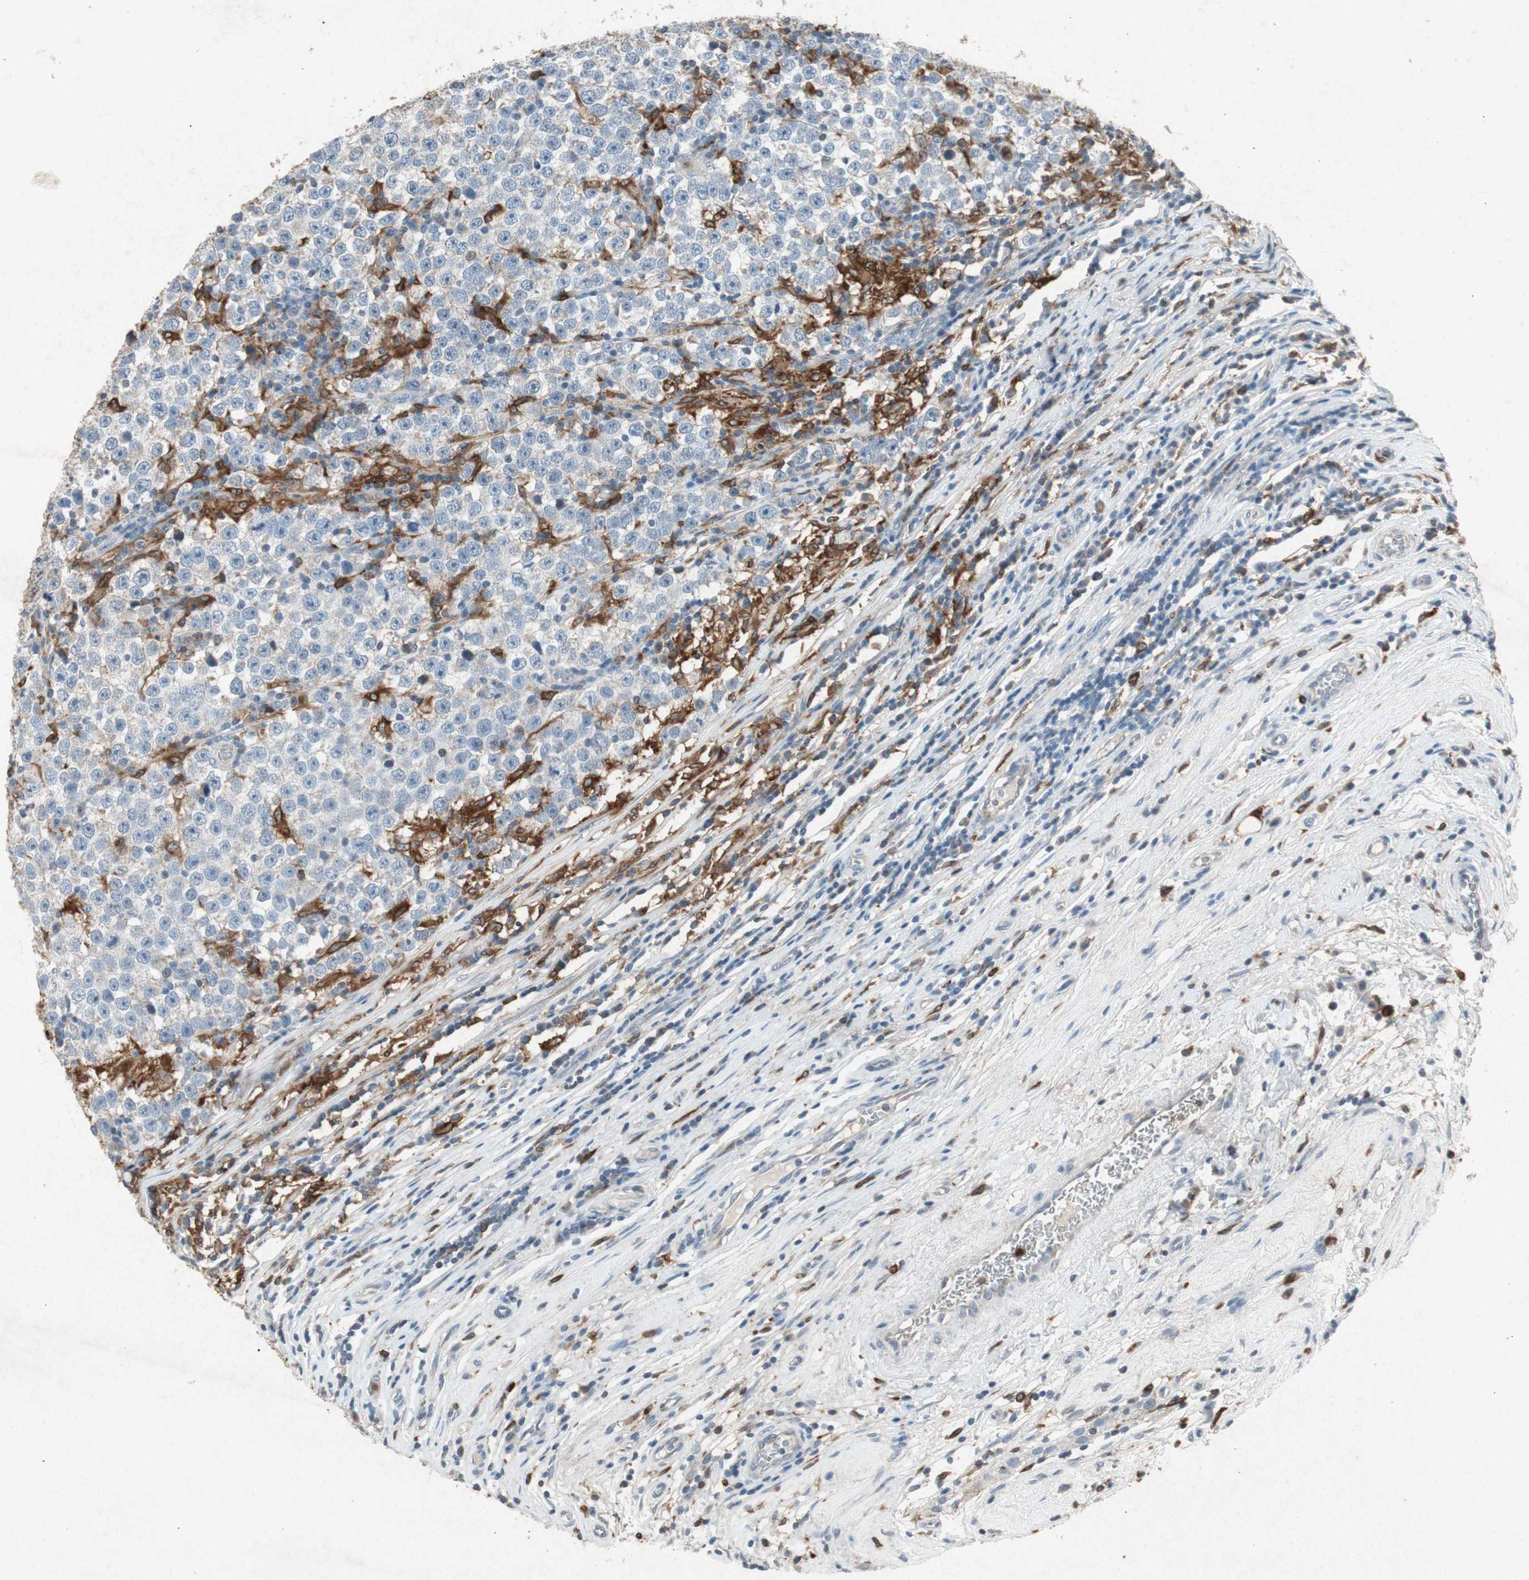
{"staining": {"intensity": "negative", "quantity": "none", "location": "none"}, "tissue": "testis cancer", "cell_type": "Tumor cells", "image_type": "cancer", "snomed": [{"axis": "morphology", "description": "Seminoma, NOS"}, {"axis": "topography", "description": "Testis"}], "caption": "The photomicrograph displays no staining of tumor cells in testis cancer (seminoma).", "gene": "TYROBP", "patient": {"sex": "male", "age": 43}}